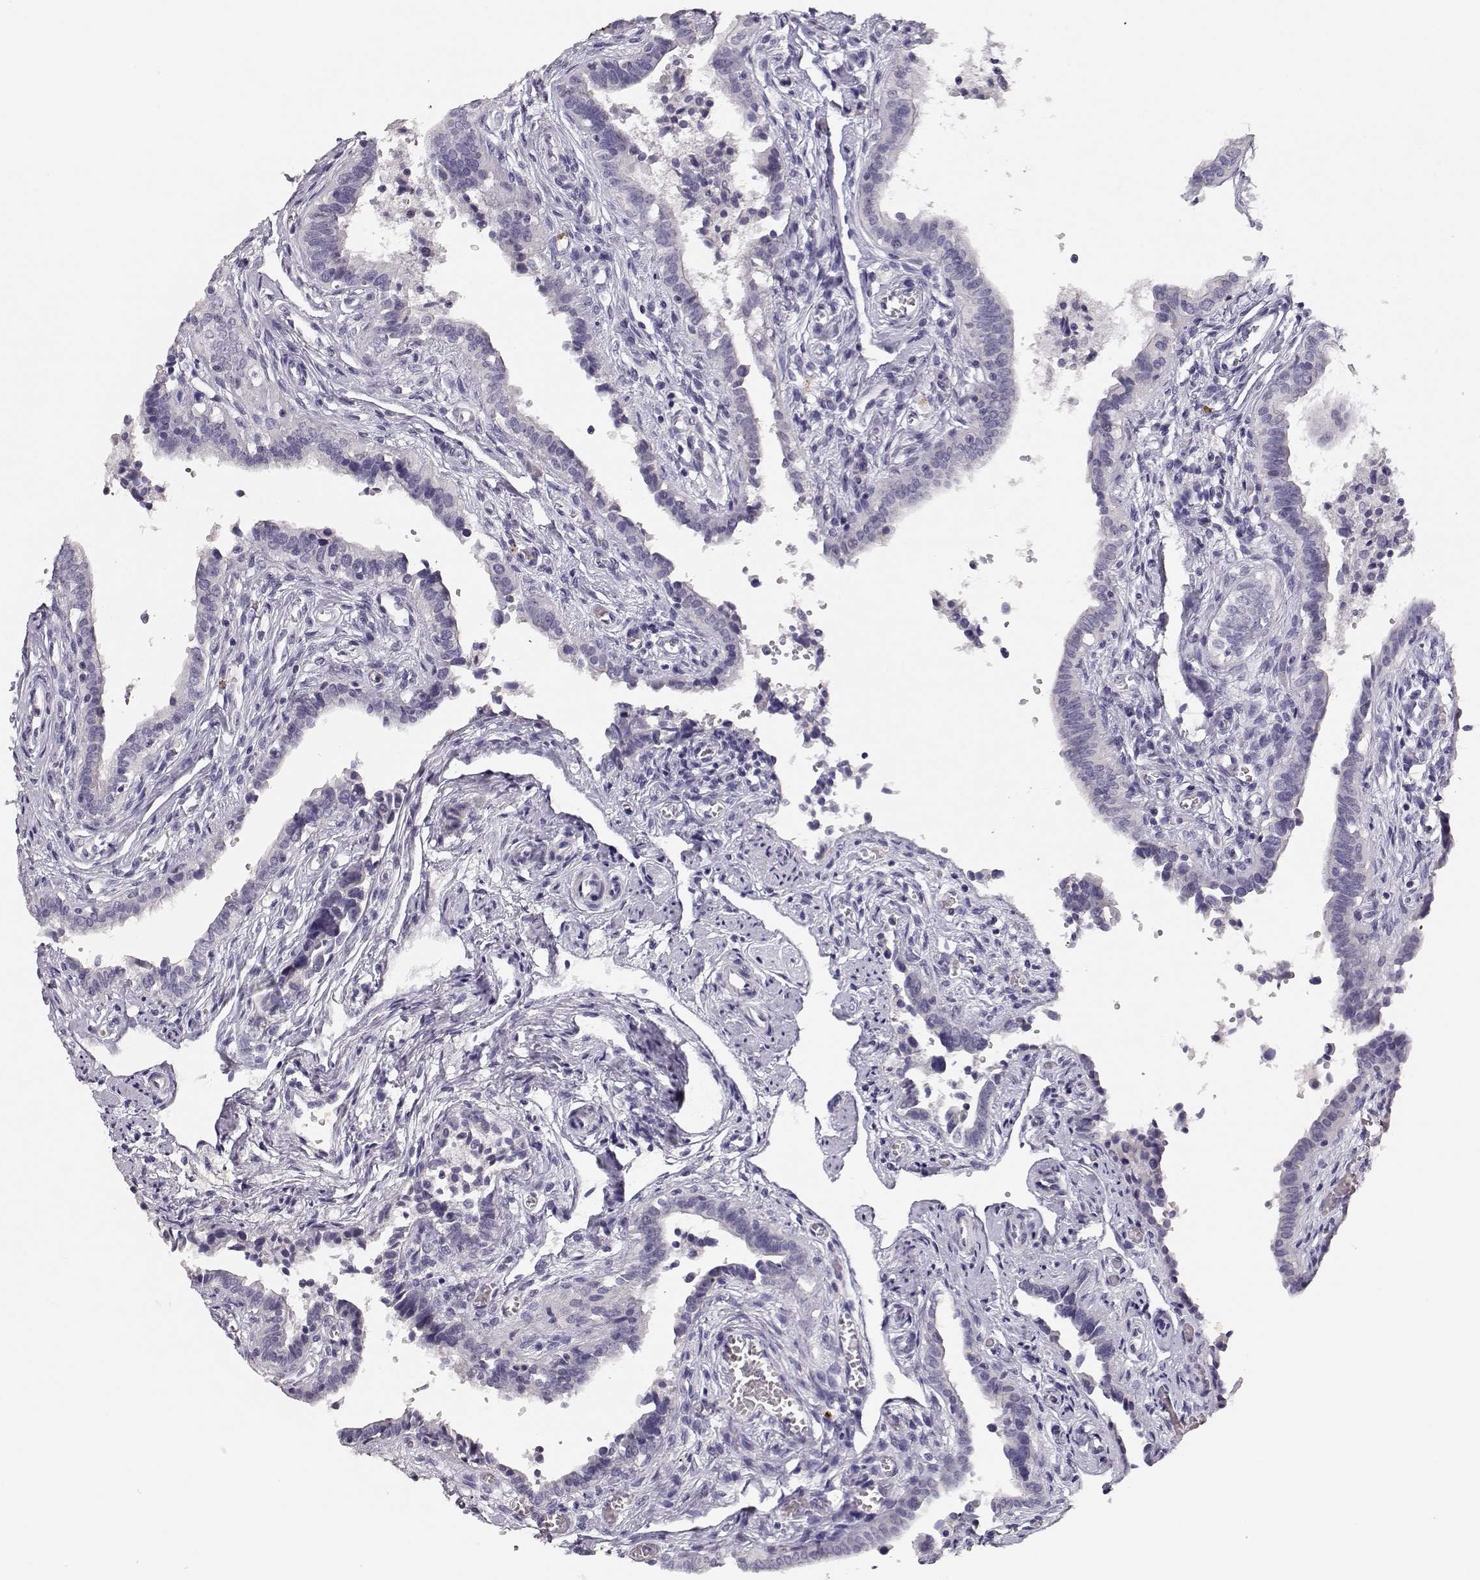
{"staining": {"intensity": "negative", "quantity": "none", "location": "none"}, "tissue": "fallopian tube", "cell_type": "Glandular cells", "image_type": "normal", "snomed": [{"axis": "morphology", "description": "Normal tissue, NOS"}, {"axis": "morphology", "description": "Carcinoma, endometroid"}, {"axis": "topography", "description": "Fallopian tube"}, {"axis": "topography", "description": "Ovary"}], "caption": "IHC histopathology image of unremarkable fallopian tube: human fallopian tube stained with DAB (3,3'-diaminobenzidine) shows no significant protein staining in glandular cells. (DAB immunohistochemistry, high magnification).", "gene": "MAGEC1", "patient": {"sex": "female", "age": 42}}